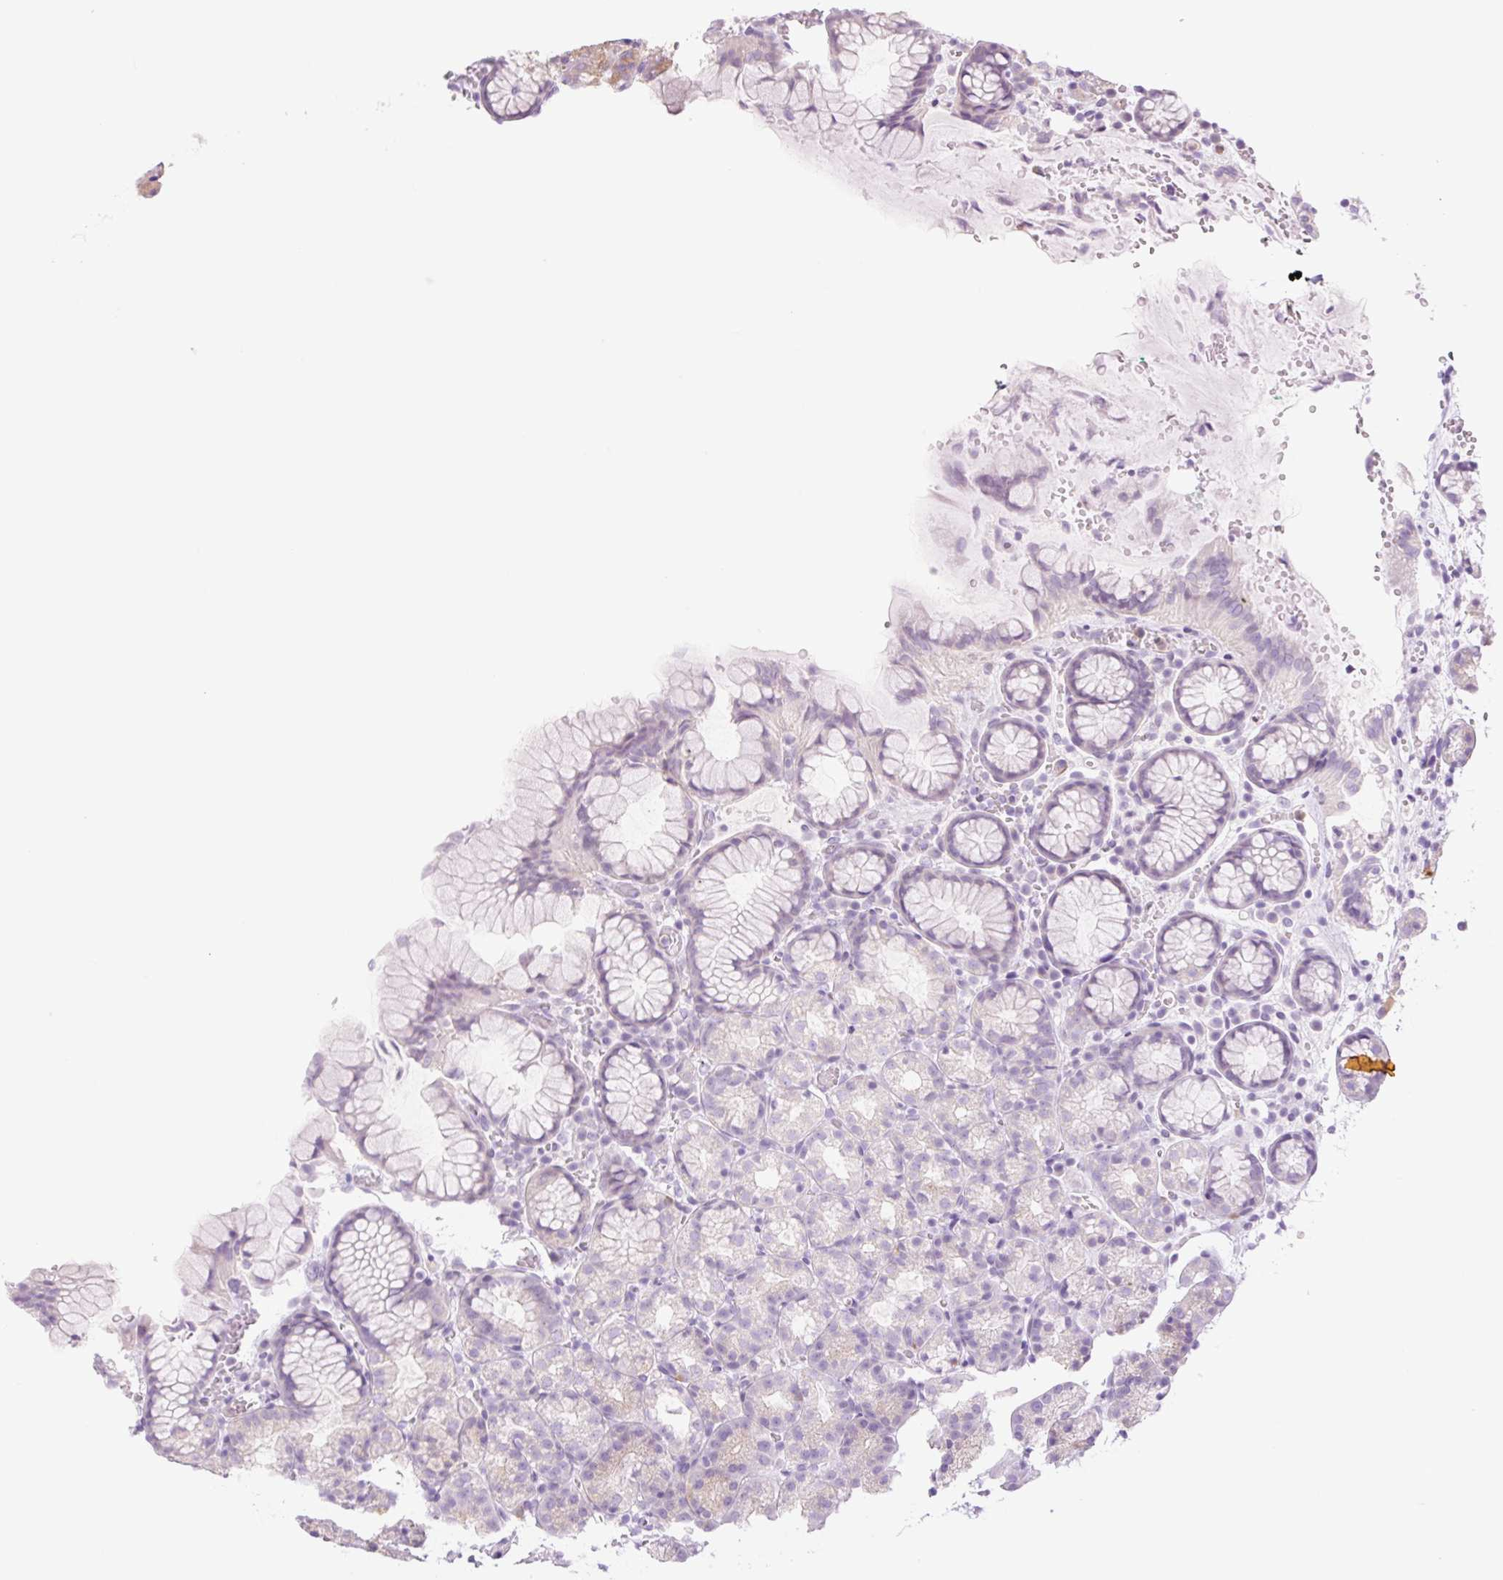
{"staining": {"intensity": "strong", "quantity": "<25%", "location": "cytoplasmic/membranous"}, "tissue": "stomach", "cell_type": "Glandular cells", "image_type": "normal", "snomed": [{"axis": "morphology", "description": "Normal tissue, NOS"}, {"axis": "topography", "description": "Stomach, upper"}], "caption": "Immunohistochemistry image of benign stomach: human stomach stained using IHC demonstrates medium levels of strong protein expression localized specifically in the cytoplasmic/membranous of glandular cells, appearing as a cytoplasmic/membranous brown color.", "gene": "TBX15", "patient": {"sex": "female", "age": 81}}